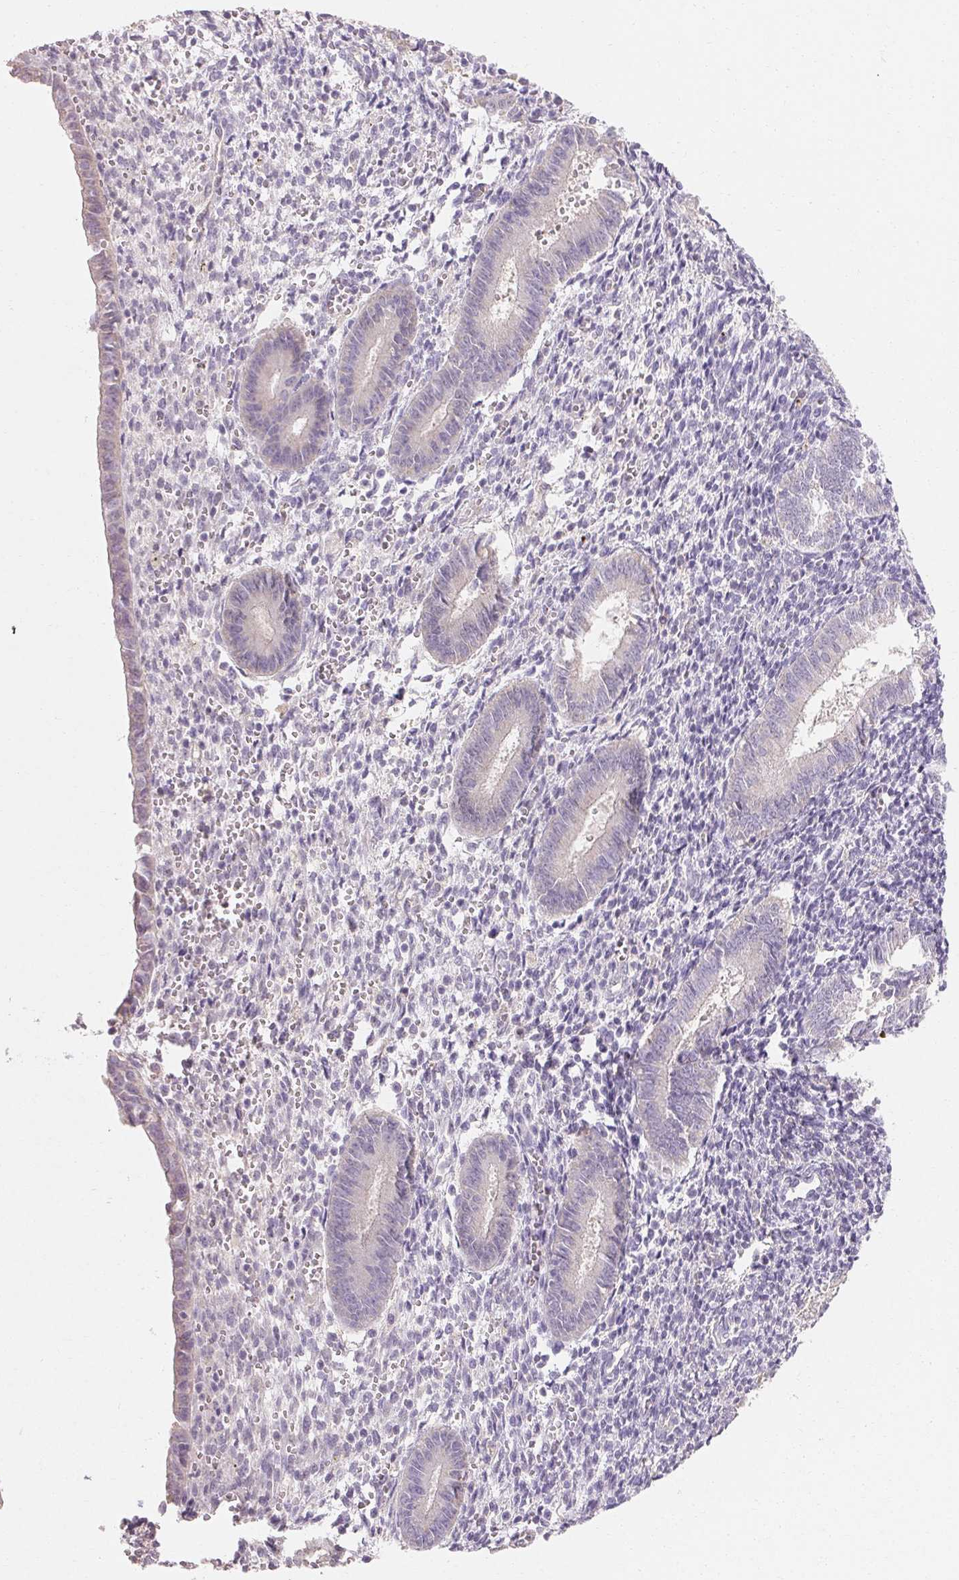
{"staining": {"intensity": "negative", "quantity": "none", "location": "none"}, "tissue": "endometrium", "cell_type": "Cells in endometrial stroma", "image_type": "normal", "snomed": [{"axis": "morphology", "description": "Normal tissue, NOS"}, {"axis": "topography", "description": "Endometrium"}], "caption": "High power microscopy image of an immunohistochemistry histopathology image of normal endometrium, revealing no significant expression in cells in endometrial stroma.", "gene": "MAP7D2", "patient": {"sex": "female", "age": 25}}